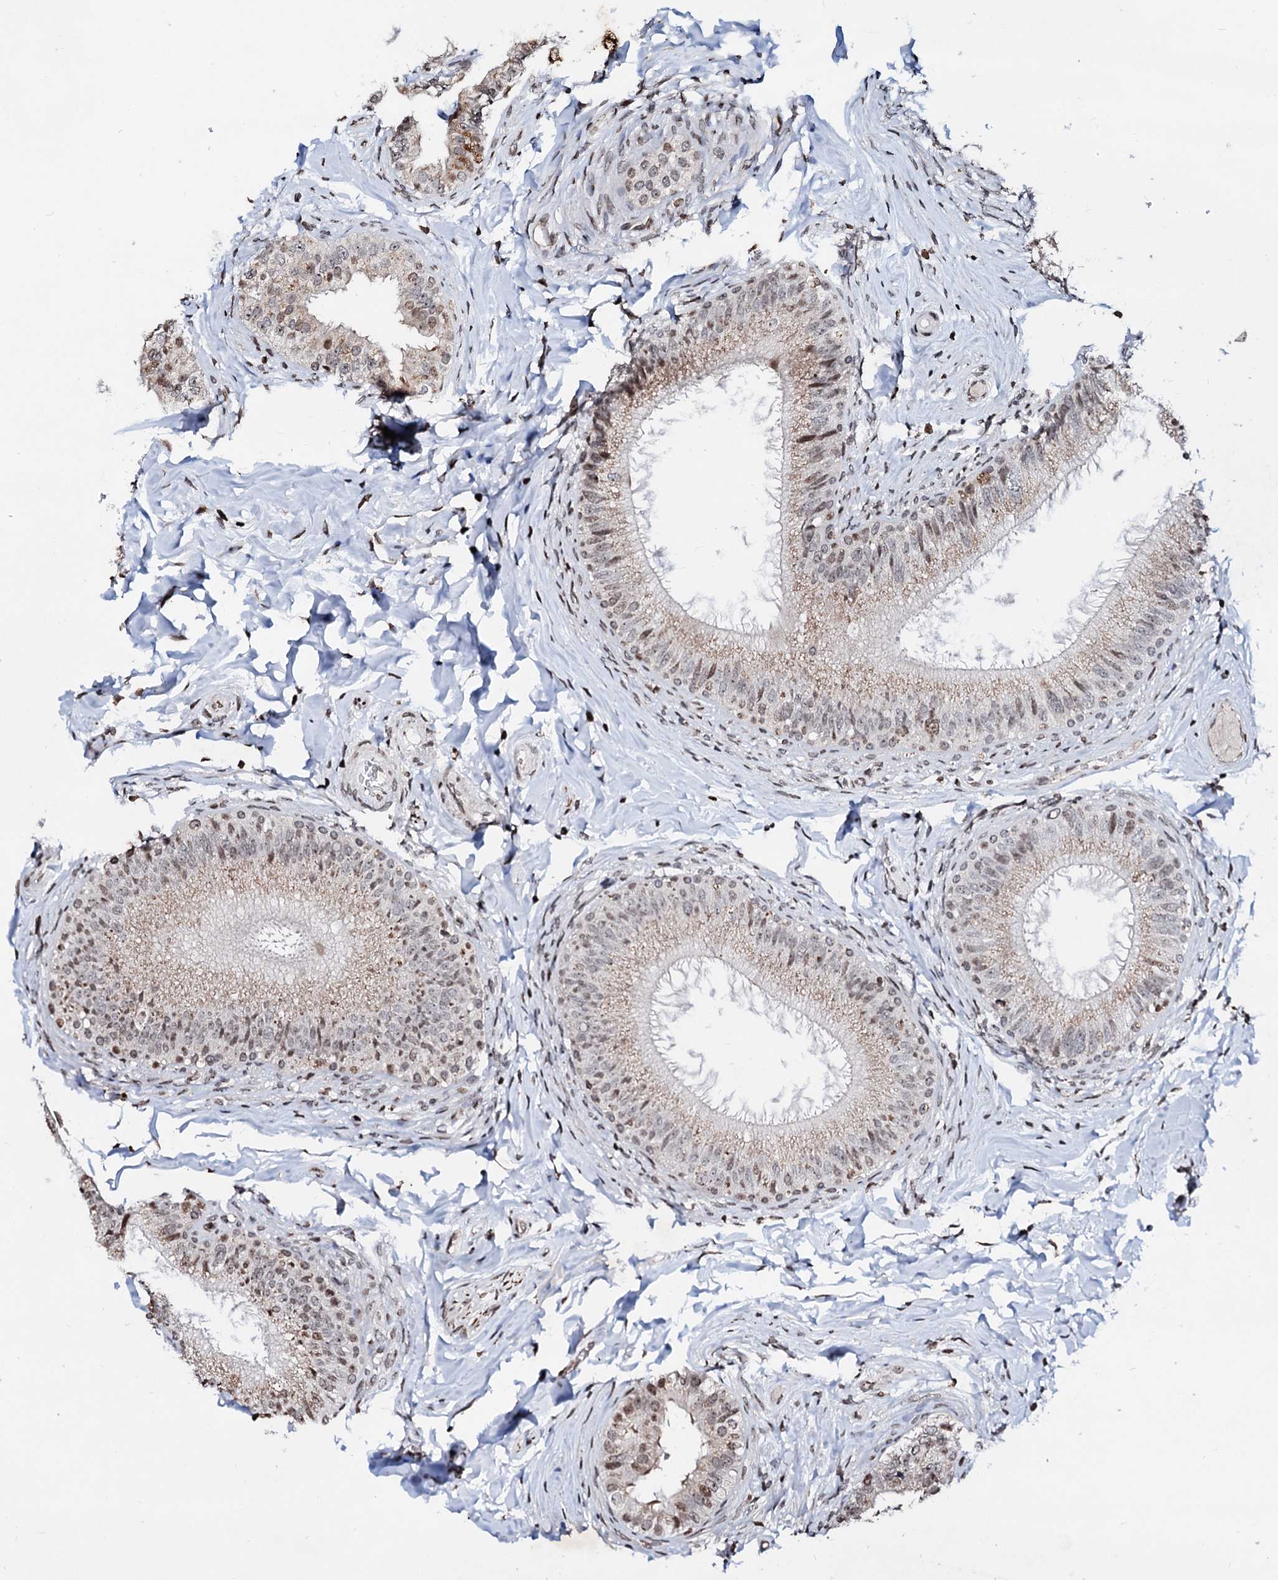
{"staining": {"intensity": "moderate", "quantity": "25%-75%", "location": "nuclear"}, "tissue": "epididymis", "cell_type": "Glandular cells", "image_type": "normal", "snomed": [{"axis": "morphology", "description": "Normal tissue, NOS"}, {"axis": "topography", "description": "Epididymis"}], "caption": "Immunohistochemistry (IHC) of normal epididymis reveals medium levels of moderate nuclear positivity in approximately 25%-75% of glandular cells.", "gene": "LSM11", "patient": {"sex": "male", "age": 49}}